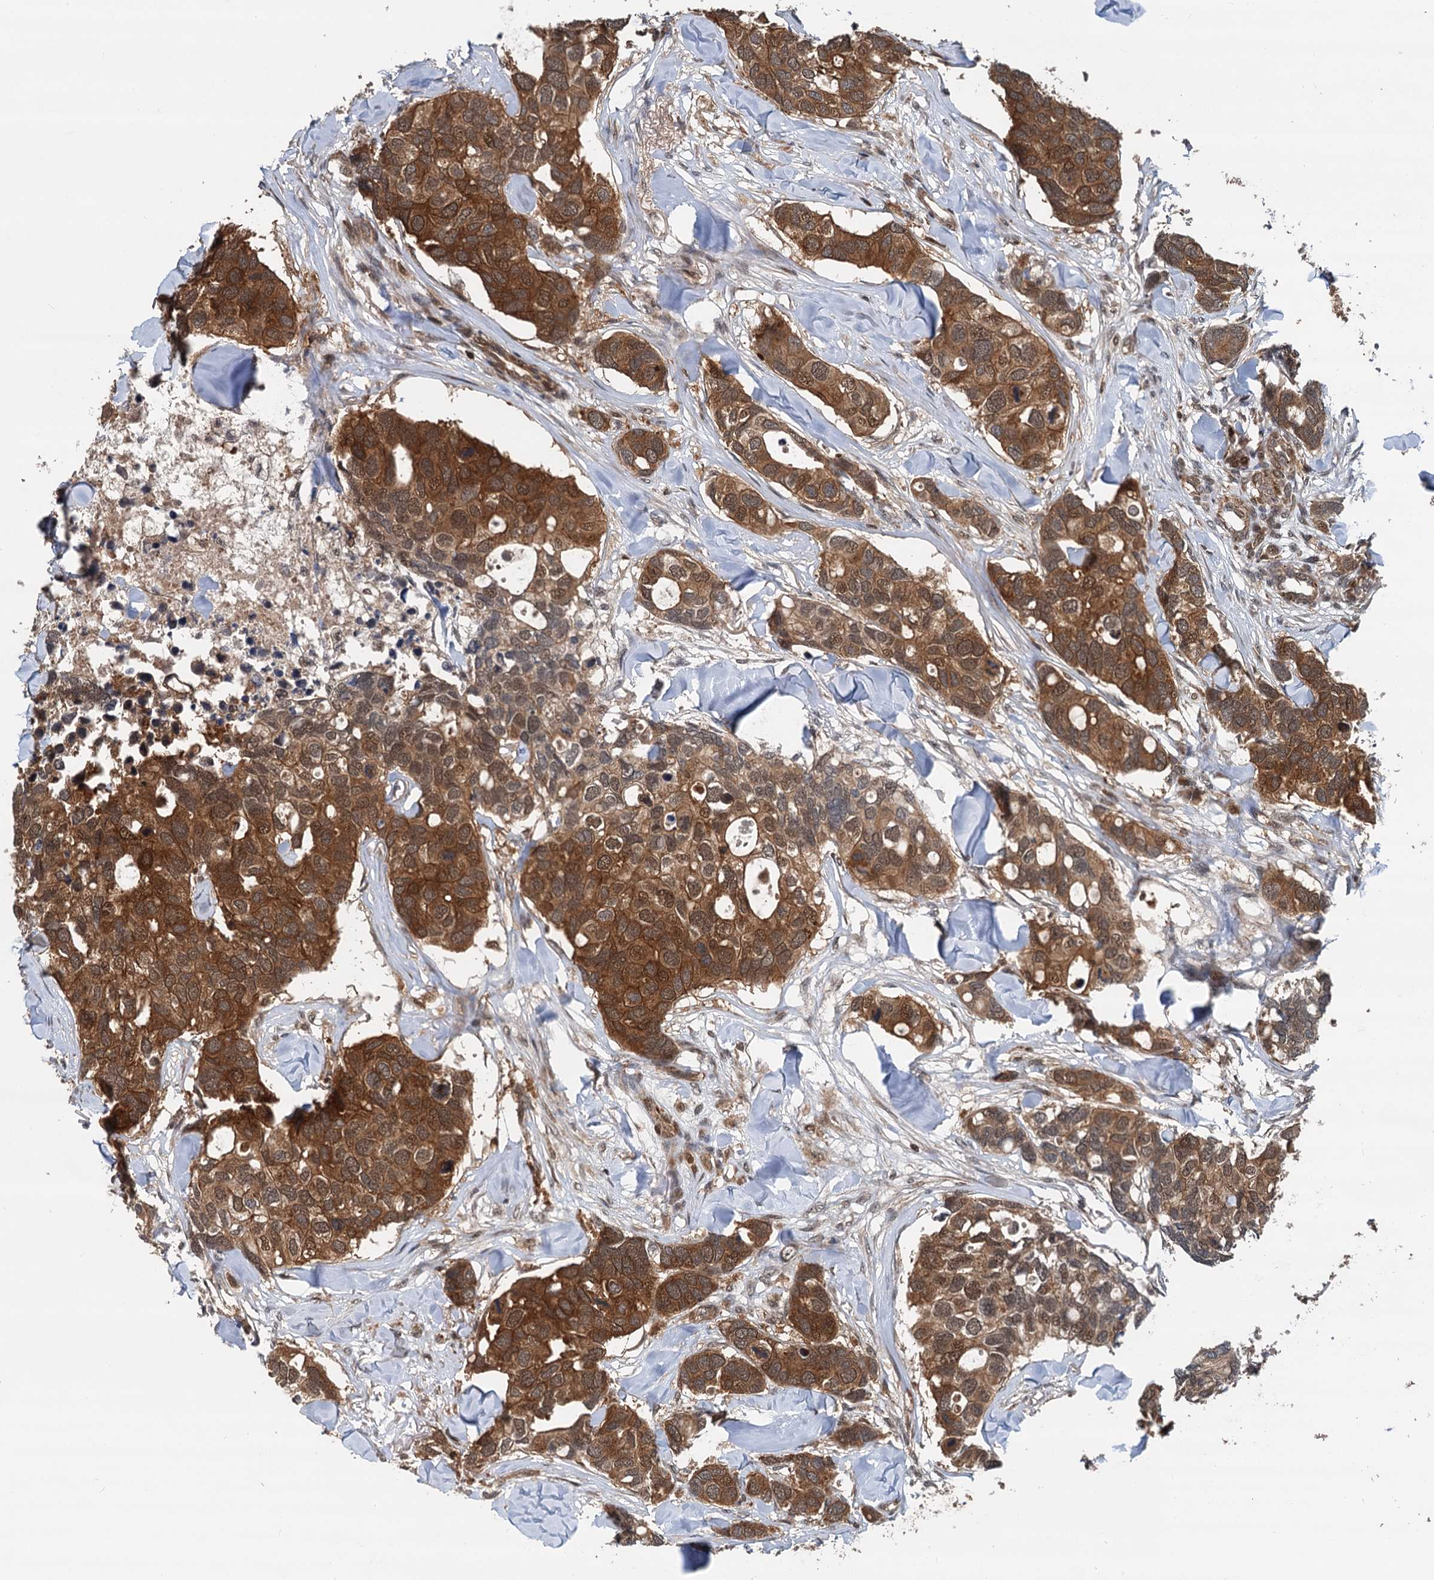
{"staining": {"intensity": "strong", "quantity": ">75%", "location": "cytoplasmic/membranous,nuclear"}, "tissue": "breast cancer", "cell_type": "Tumor cells", "image_type": "cancer", "snomed": [{"axis": "morphology", "description": "Duct carcinoma"}, {"axis": "topography", "description": "Breast"}], "caption": "Breast cancer stained with a brown dye displays strong cytoplasmic/membranous and nuclear positive expression in about >75% of tumor cells.", "gene": "STUB1", "patient": {"sex": "female", "age": 83}}